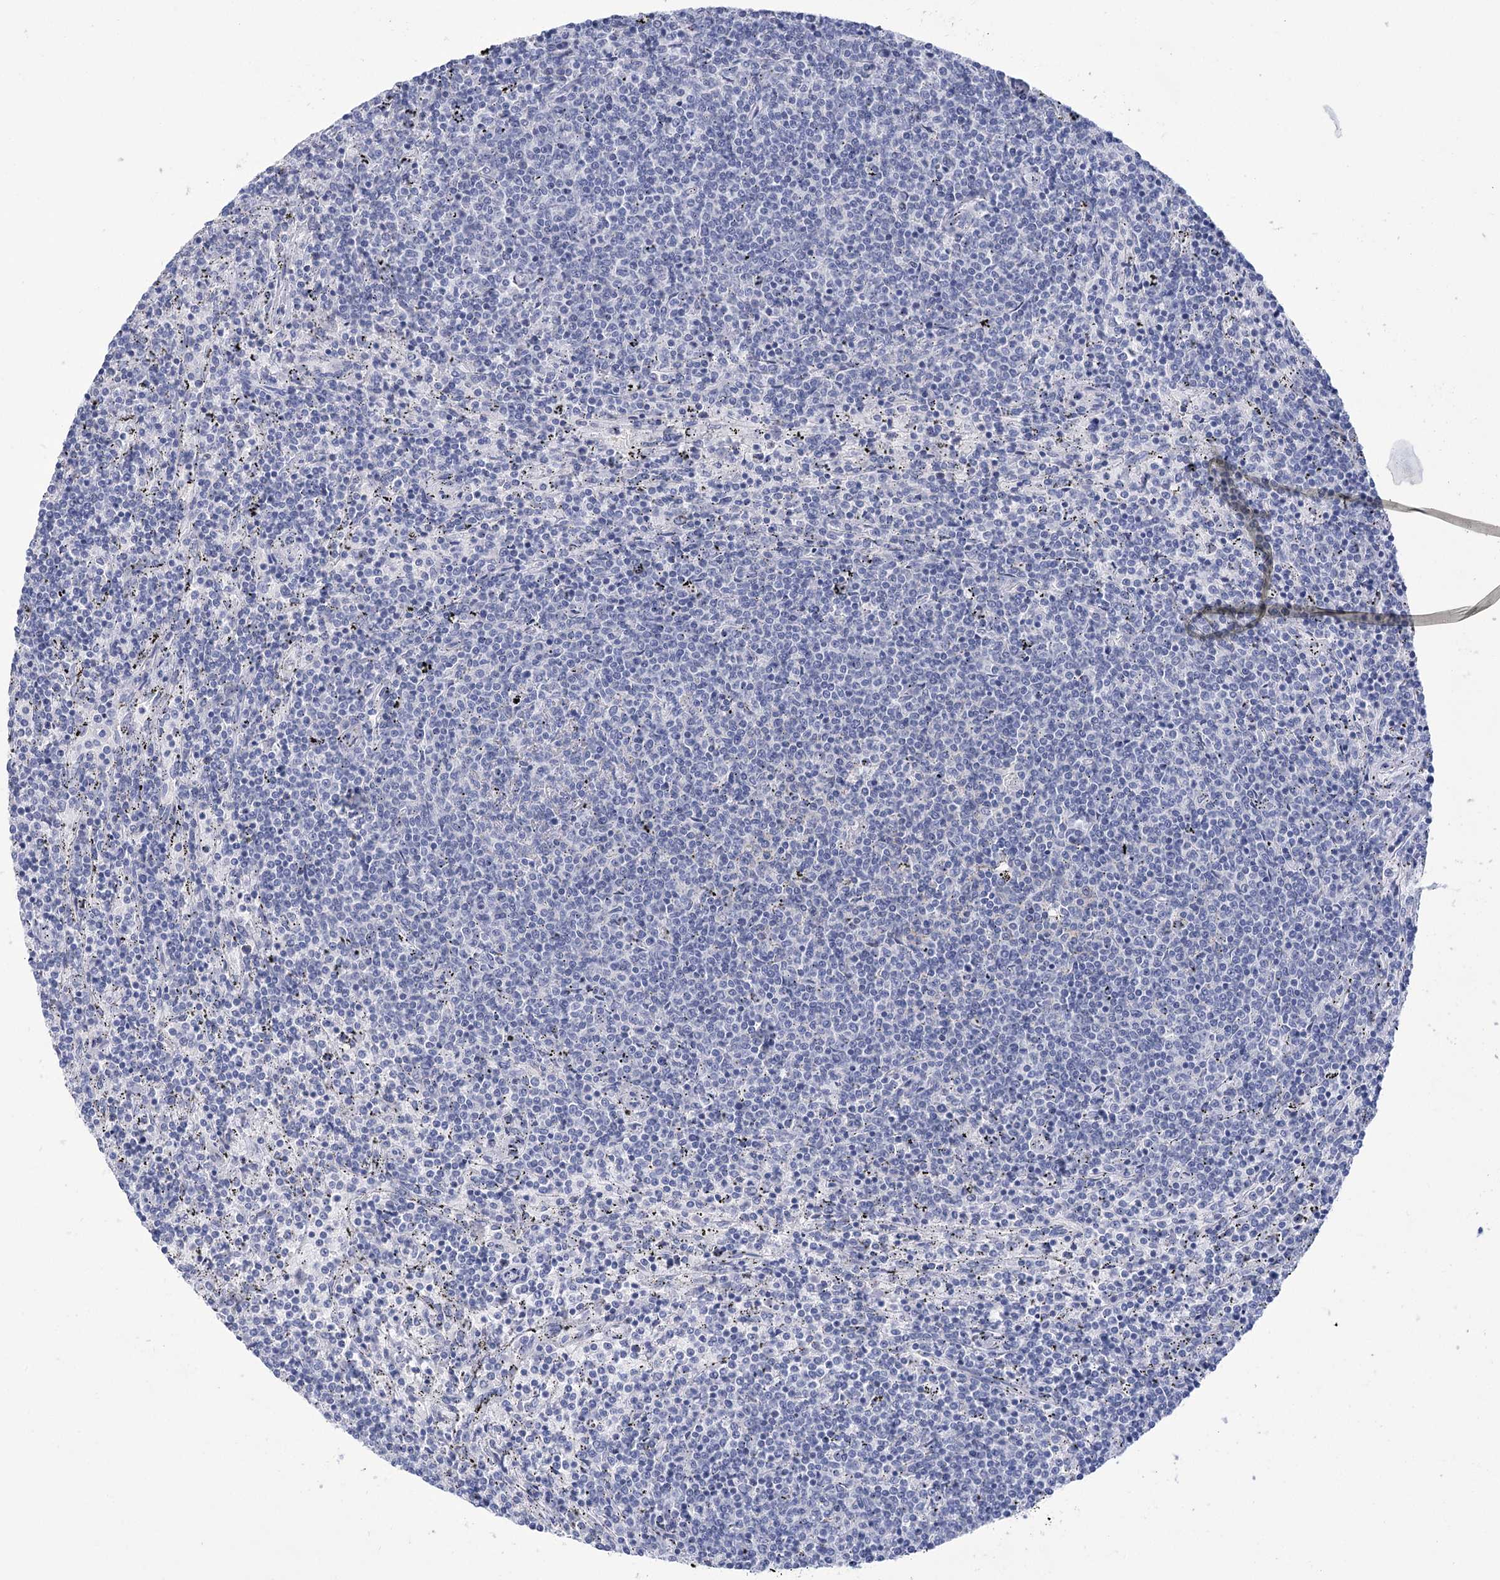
{"staining": {"intensity": "negative", "quantity": "none", "location": "none"}, "tissue": "lymphoma", "cell_type": "Tumor cells", "image_type": "cancer", "snomed": [{"axis": "morphology", "description": "Malignant lymphoma, non-Hodgkin's type, Low grade"}, {"axis": "topography", "description": "Spleen"}], "caption": "Protein analysis of low-grade malignant lymphoma, non-Hodgkin's type reveals no significant expression in tumor cells.", "gene": "PBLD", "patient": {"sex": "female", "age": 50}}